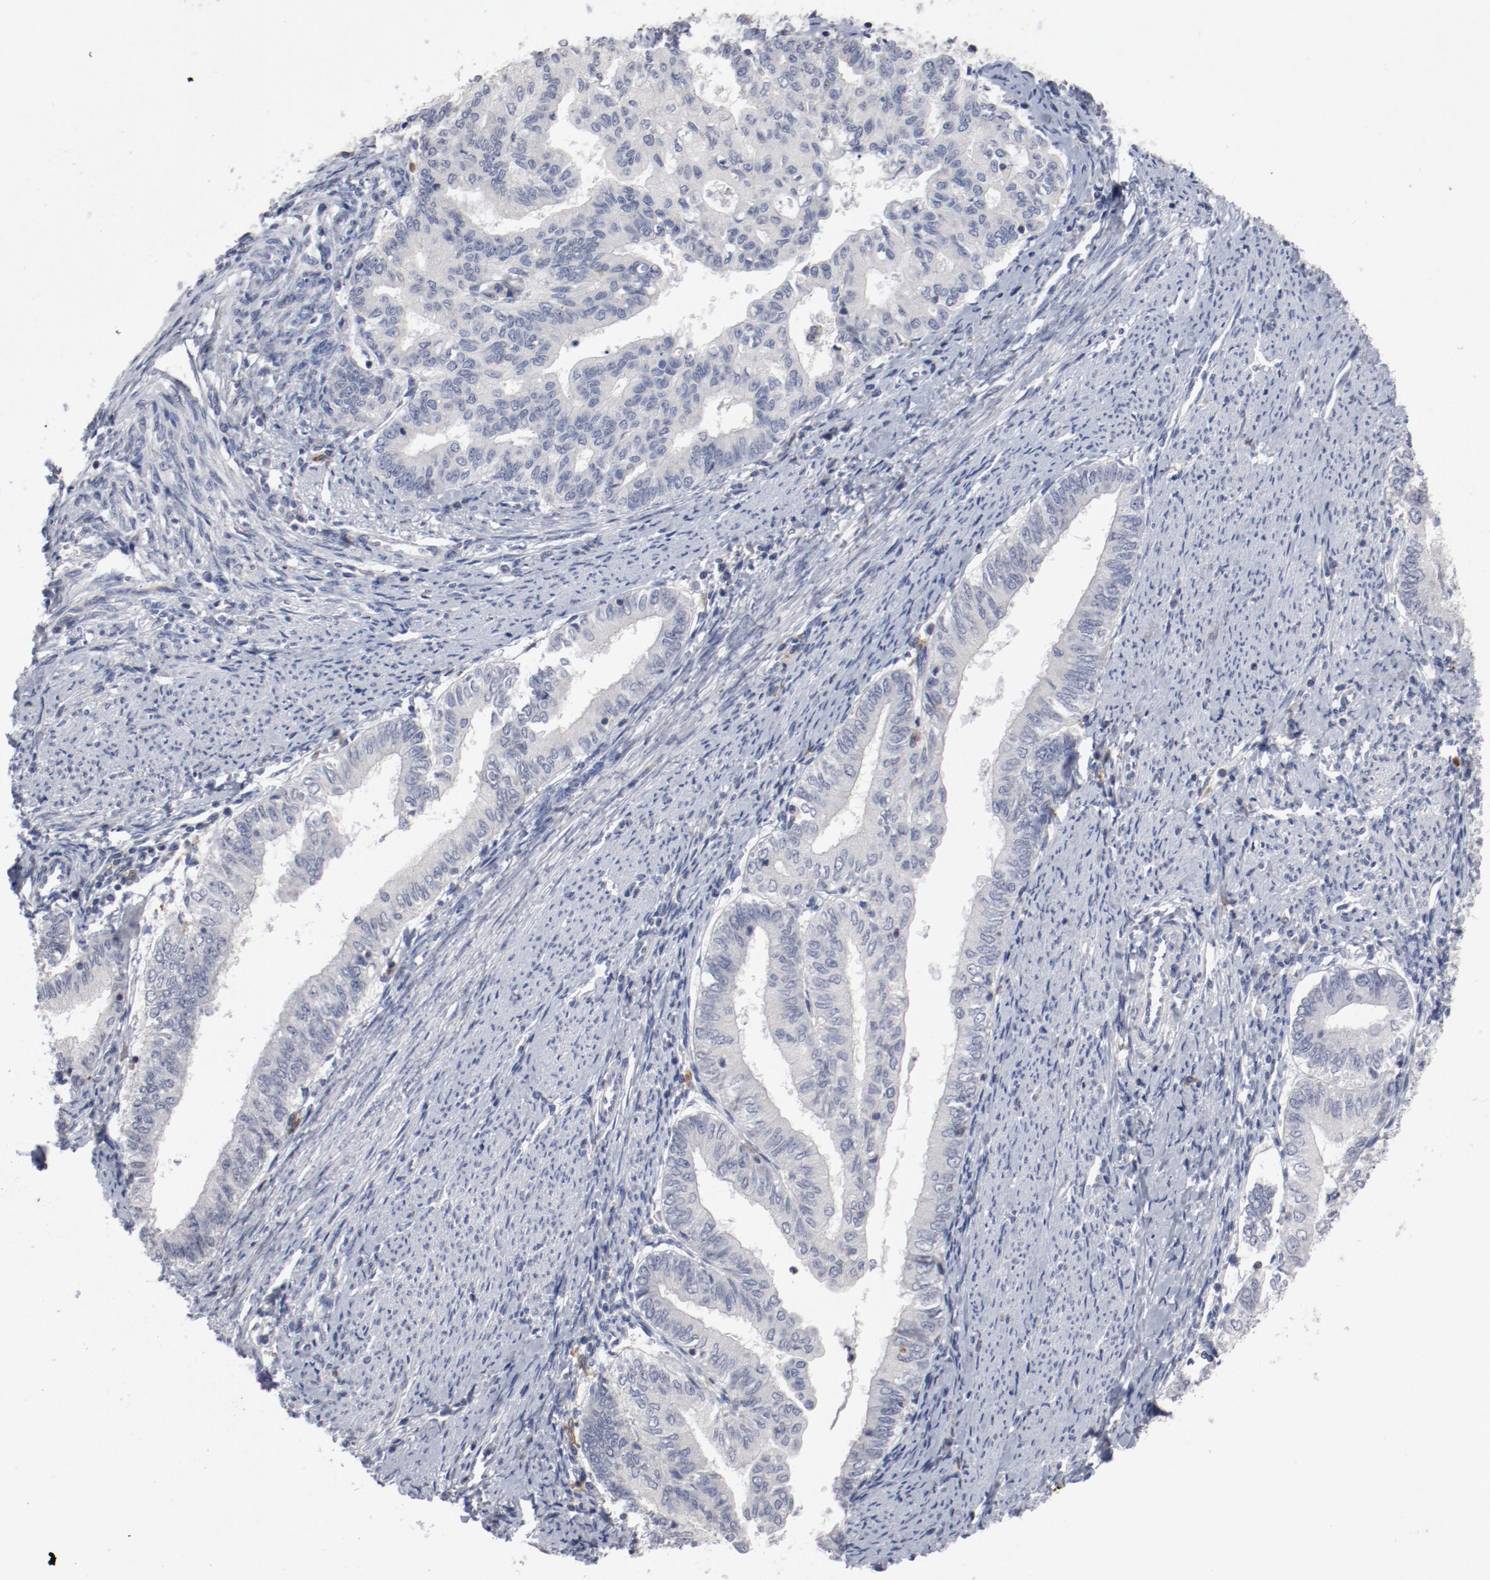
{"staining": {"intensity": "negative", "quantity": "none", "location": "none"}, "tissue": "endometrial cancer", "cell_type": "Tumor cells", "image_type": "cancer", "snomed": [{"axis": "morphology", "description": "Adenocarcinoma, NOS"}, {"axis": "topography", "description": "Endometrium"}], "caption": "Immunohistochemistry image of neoplastic tissue: human adenocarcinoma (endometrial) stained with DAB displays no significant protein staining in tumor cells. (IHC, brightfield microscopy, high magnification).", "gene": "CBL", "patient": {"sex": "female", "age": 66}}